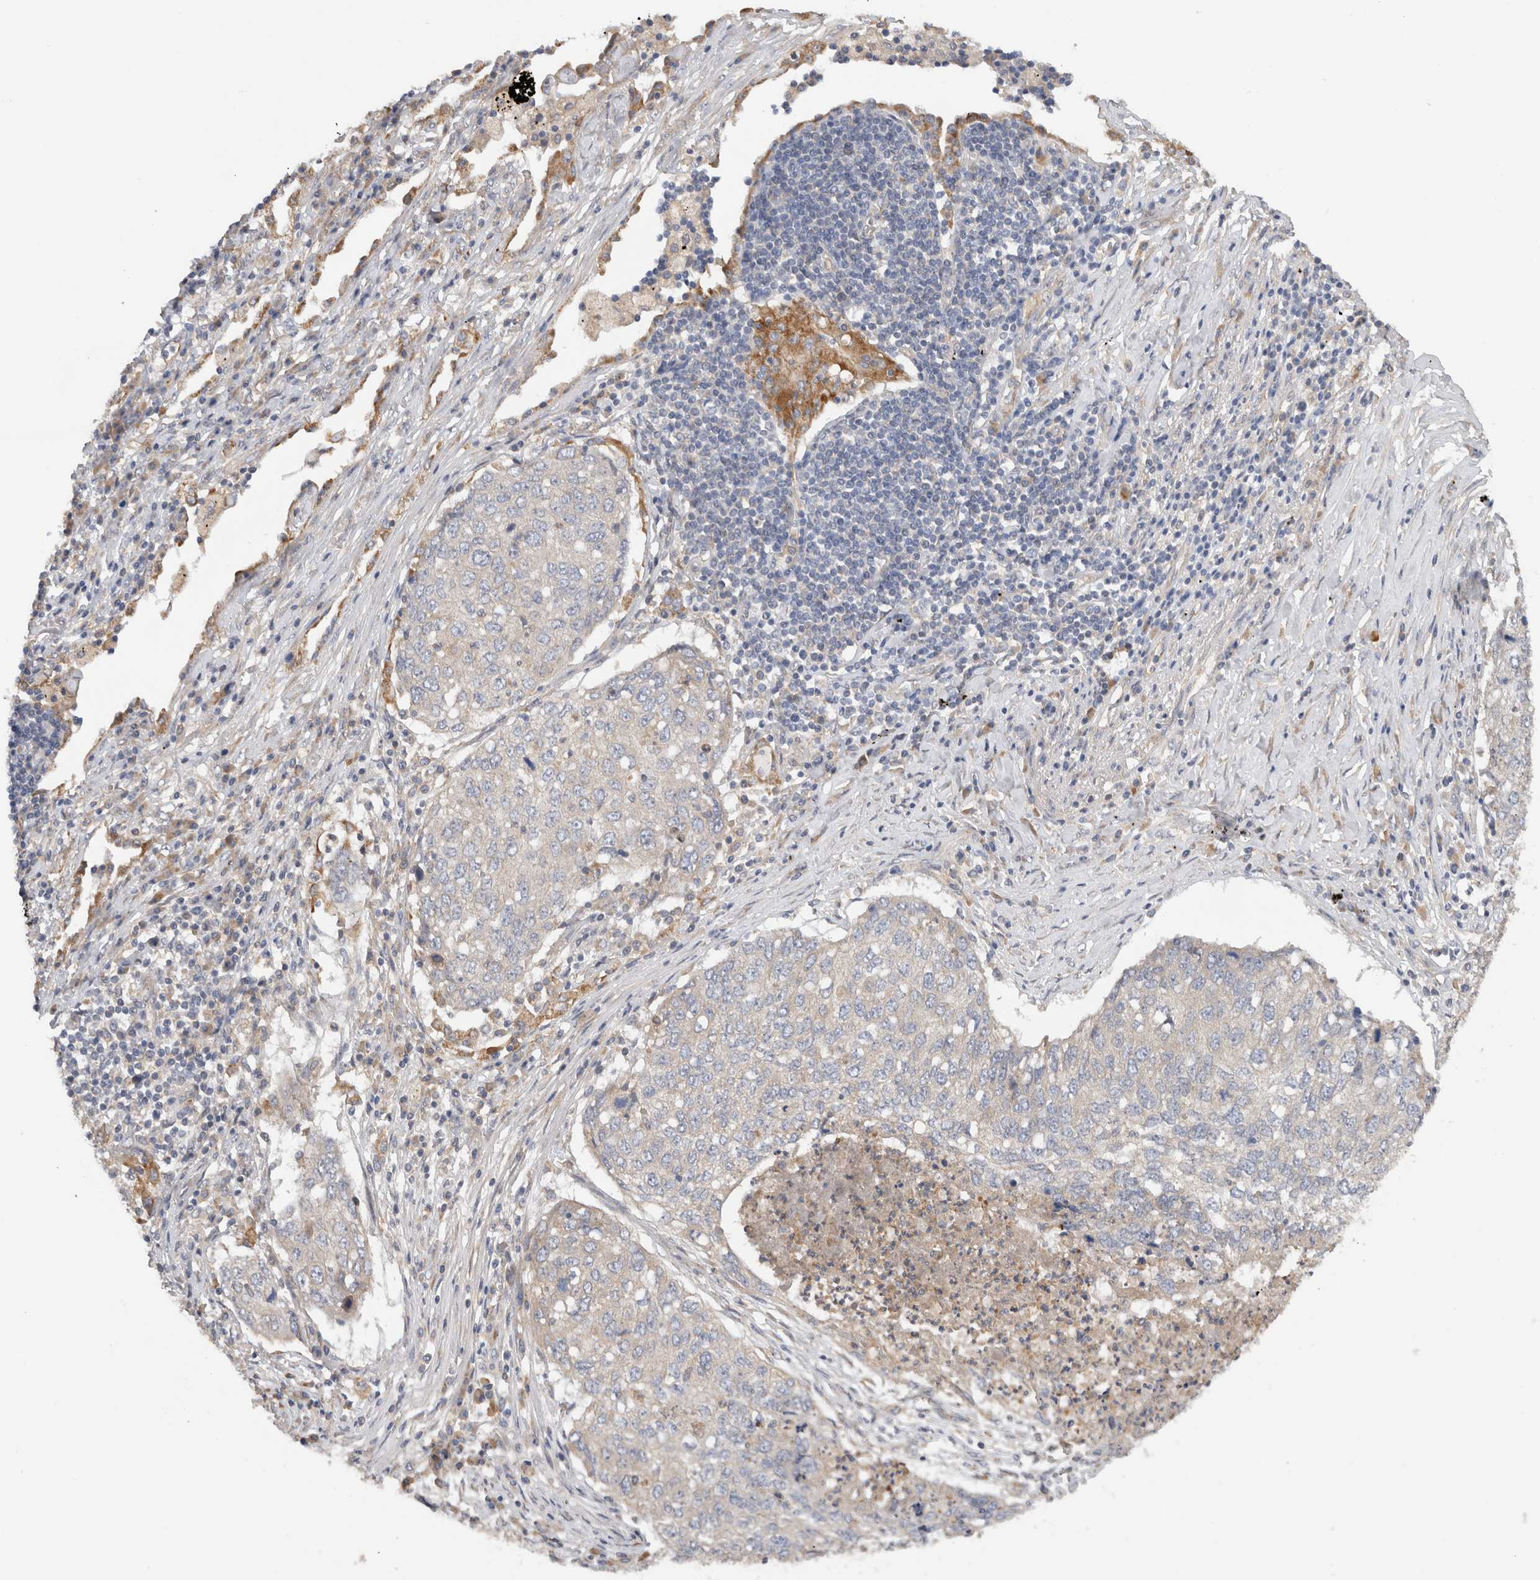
{"staining": {"intensity": "negative", "quantity": "none", "location": "none"}, "tissue": "lung cancer", "cell_type": "Tumor cells", "image_type": "cancer", "snomed": [{"axis": "morphology", "description": "Squamous cell carcinoma, NOS"}, {"axis": "topography", "description": "Lung"}], "caption": "The image reveals no staining of tumor cells in lung squamous cell carcinoma. (DAB immunohistochemistry (IHC) visualized using brightfield microscopy, high magnification).", "gene": "SGK3", "patient": {"sex": "female", "age": 63}}